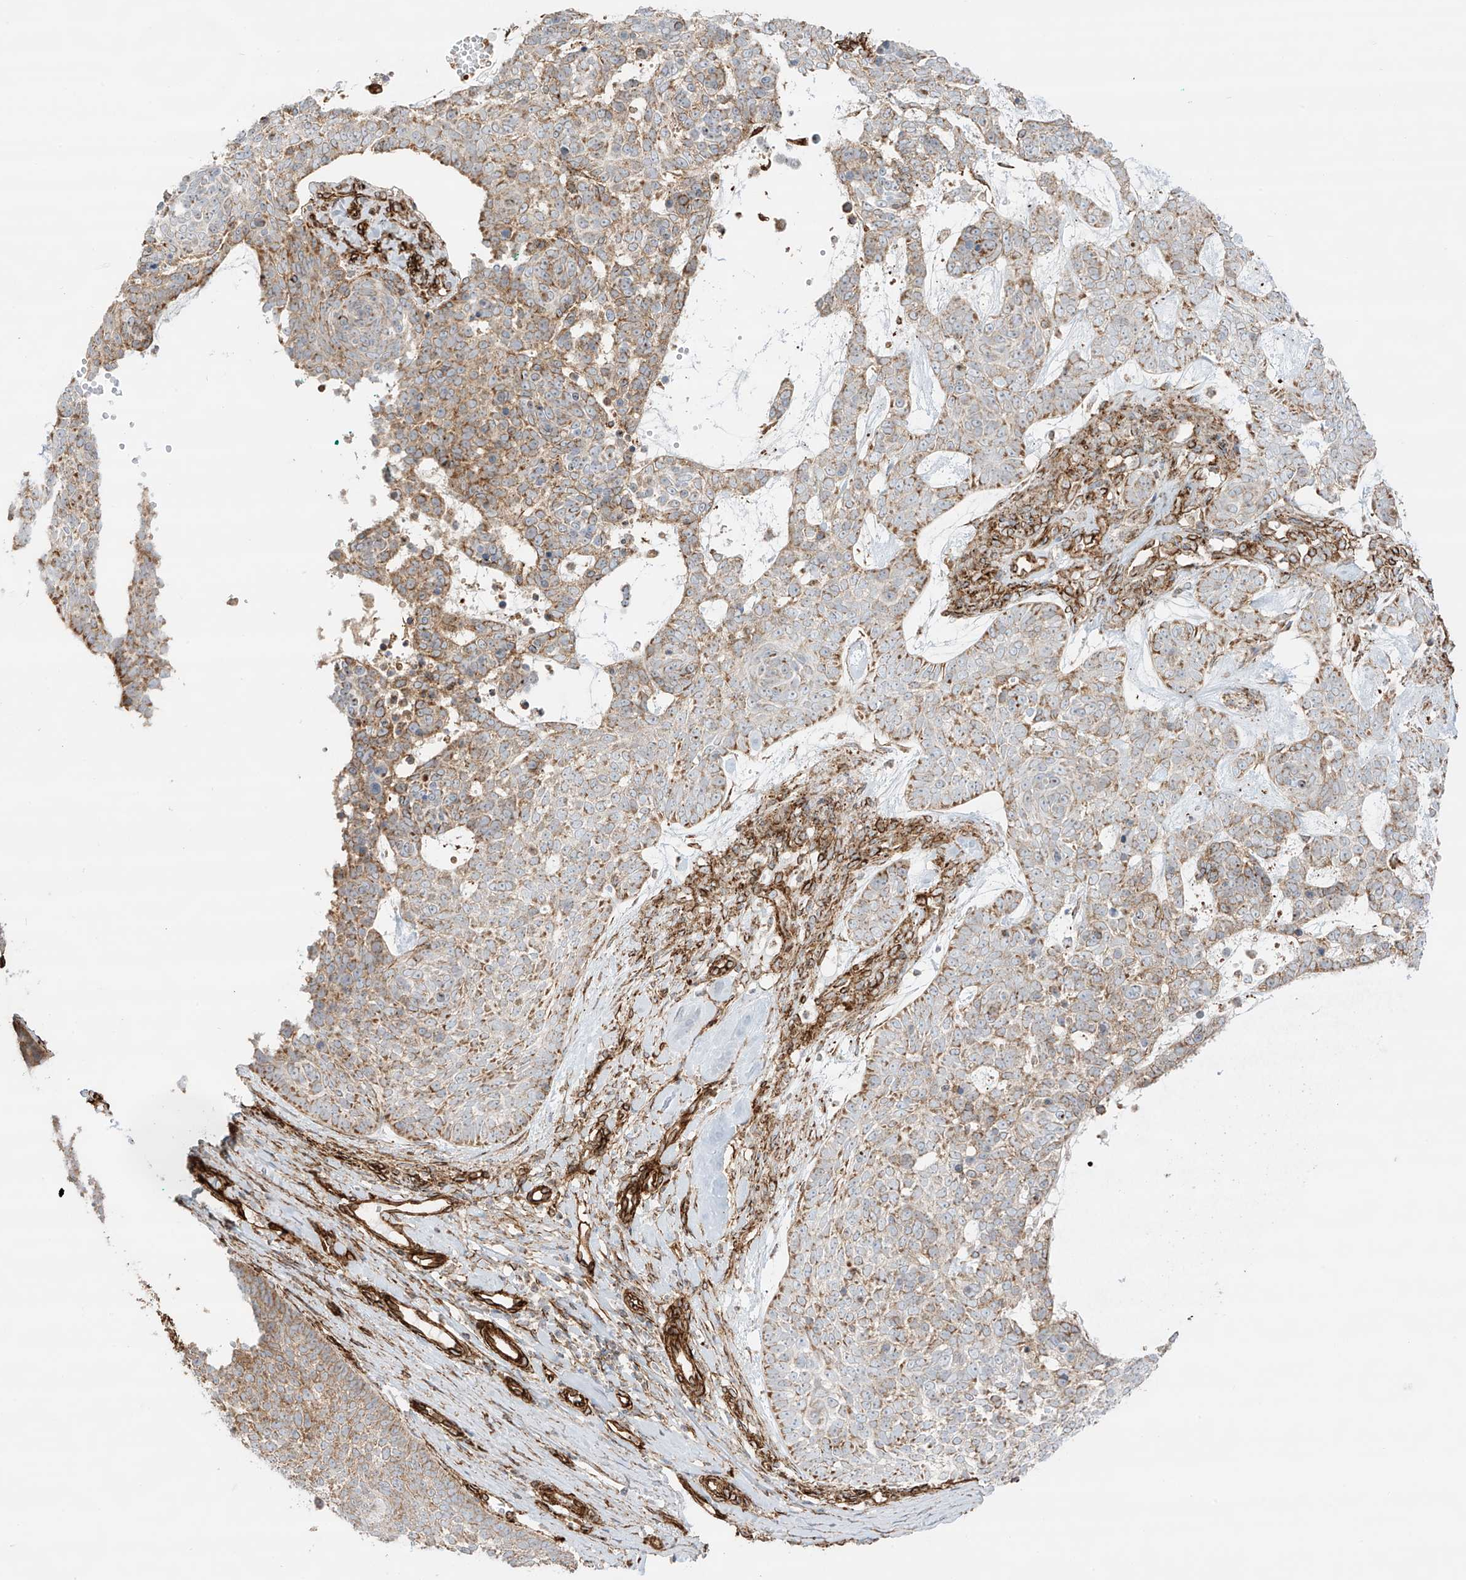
{"staining": {"intensity": "moderate", "quantity": ">75%", "location": "cytoplasmic/membranous"}, "tissue": "skin cancer", "cell_type": "Tumor cells", "image_type": "cancer", "snomed": [{"axis": "morphology", "description": "Basal cell carcinoma"}, {"axis": "topography", "description": "Skin"}], "caption": "The image shows staining of skin cancer (basal cell carcinoma), revealing moderate cytoplasmic/membranous protein staining (brown color) within tumor cells.", "gene": "ABCB7", "patient": {"sex": "female", "age": 81}}